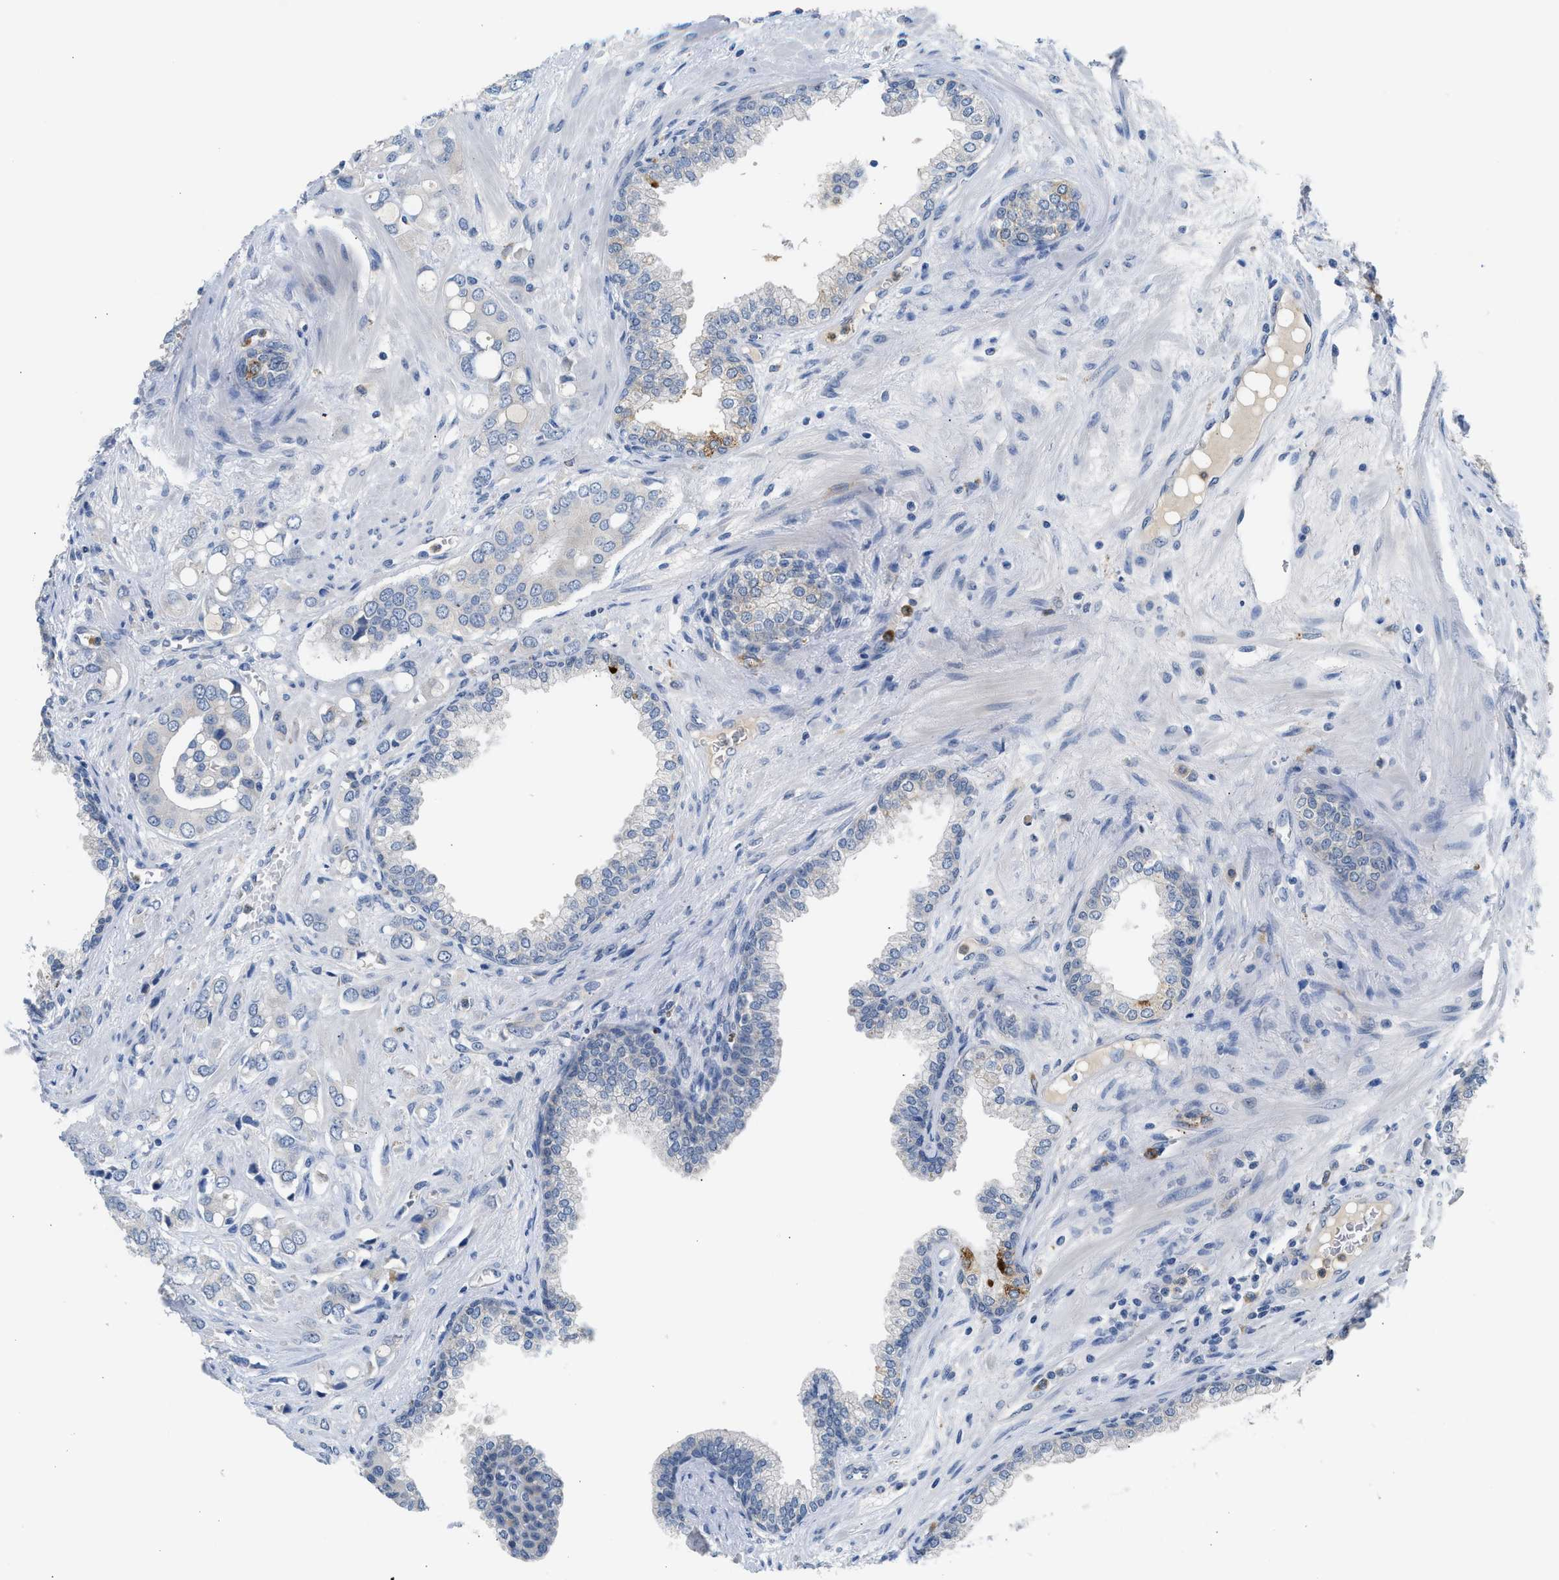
{"staining": {"intensity": "negative", "quantity": "none", "location": "none"}, "tissue": "prostate cancer", "cell_type": "Tumor cells", "image_type": "cancer", "snomed": [{"axis": "morphology", "description": "Adenocarcinoma, High grade"}, {"axis": "topography", "description": "Prostate"}], "caption": "A photomicrograph of human prostate cancer is negative for staining in tumor cells. The staining was performed using DAB to visualize the protein expression in brown, while the nuclei were stained in blue with hematoxylin (Magnification: 20x).", "gene": "RHBDF2", "patient": {"sex": "male", "age": 52}}